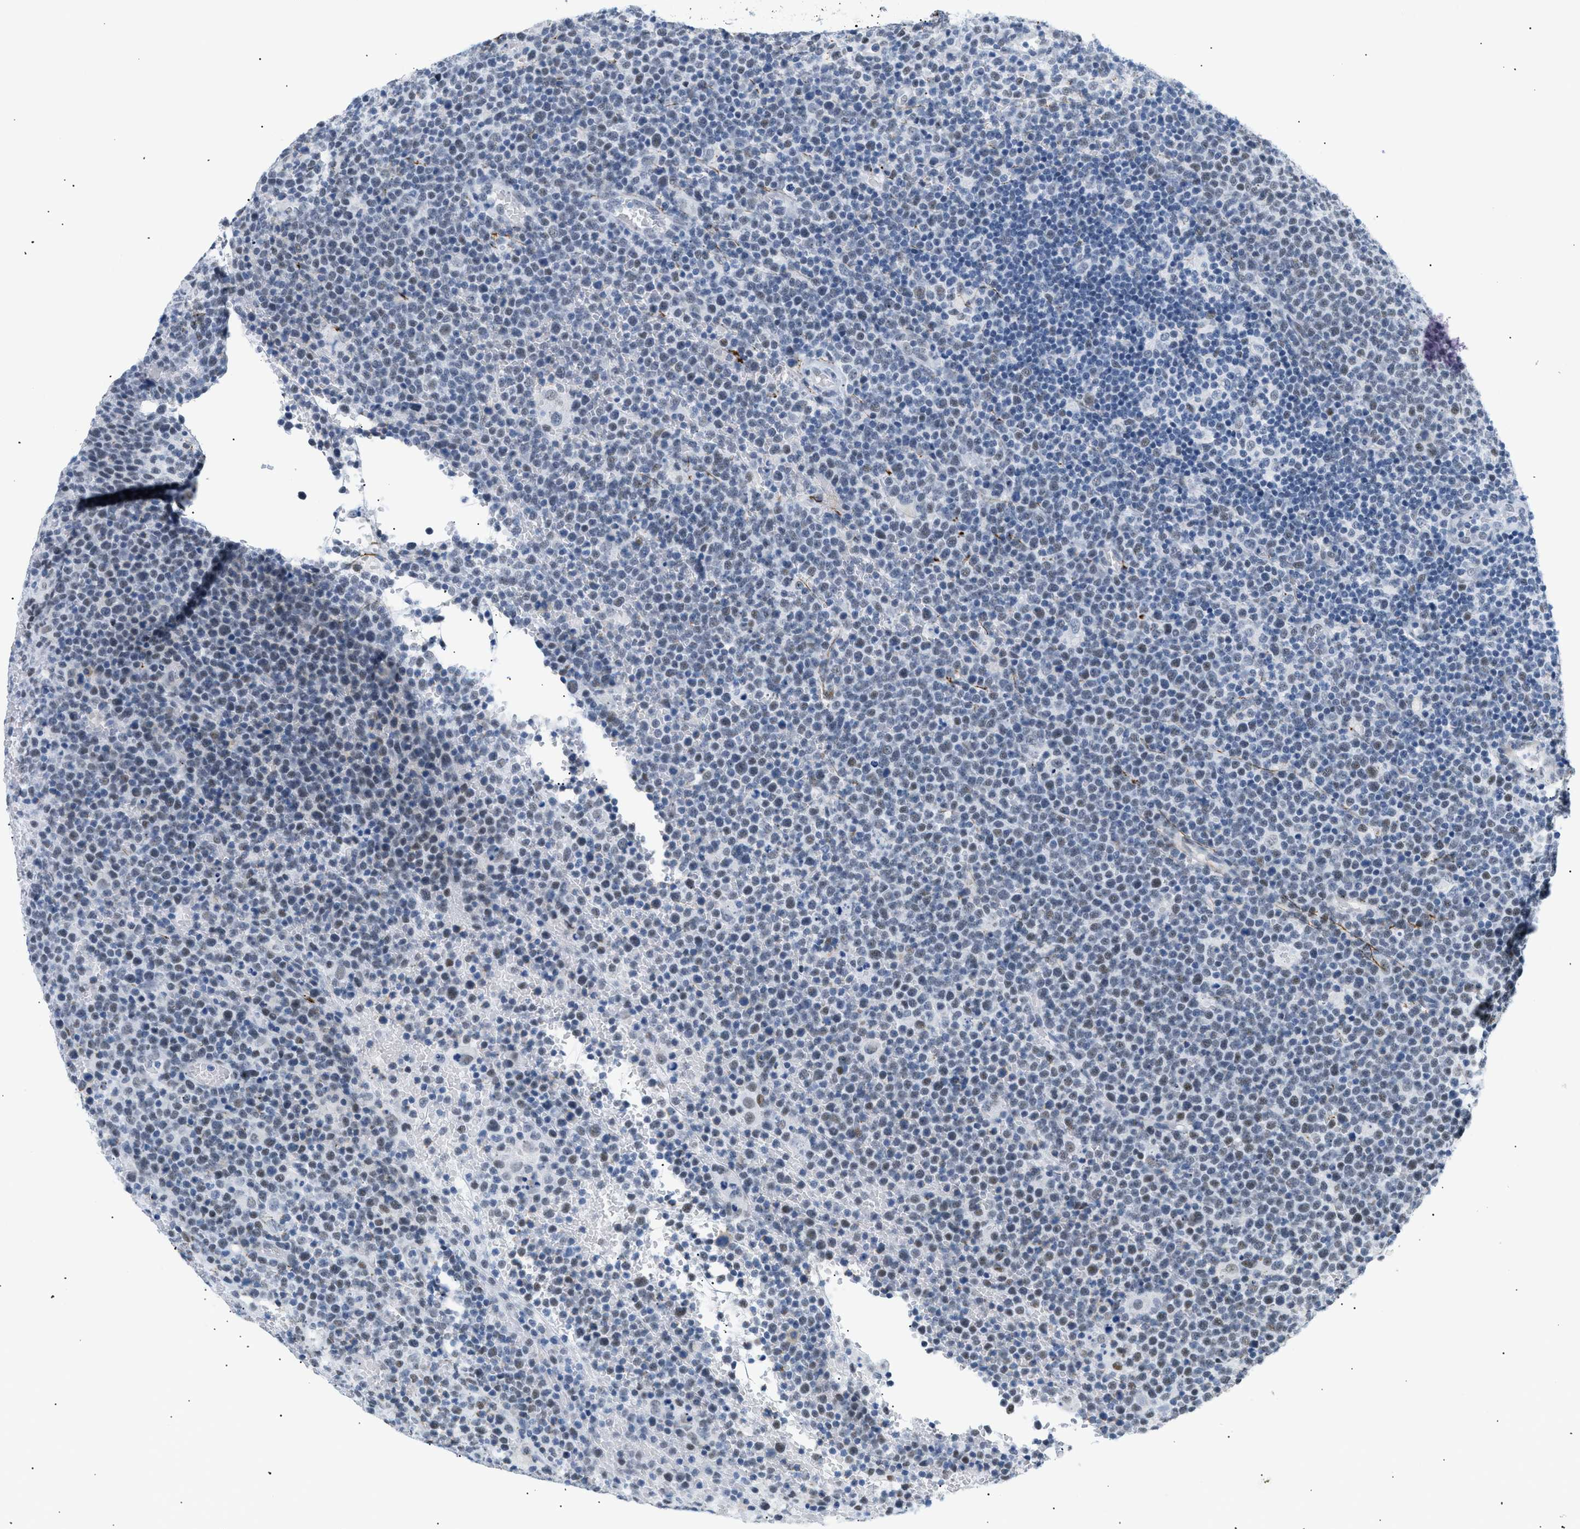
{"staining": {"intensity": "weak", "quantity": "25%-75%", "location": "nuclear"}, "tissue": "lymphoma", "cell_type": "Tumor cells", "image_type": "cancer", "snomed": [{"axis": "morphology", "description": "Malignant lymphoma, non-Hodgkin's type, High grade"}, {"axis": "topography", "description": "Lymph node"}], "caption": "A brown stain highlights weak nuclear expression of a protein in human high-grade malignant lymphoma, non-Hodgkin's type tumor cells.", "gene": "ELN", "patient": {"sex": "male", "age": 61}}